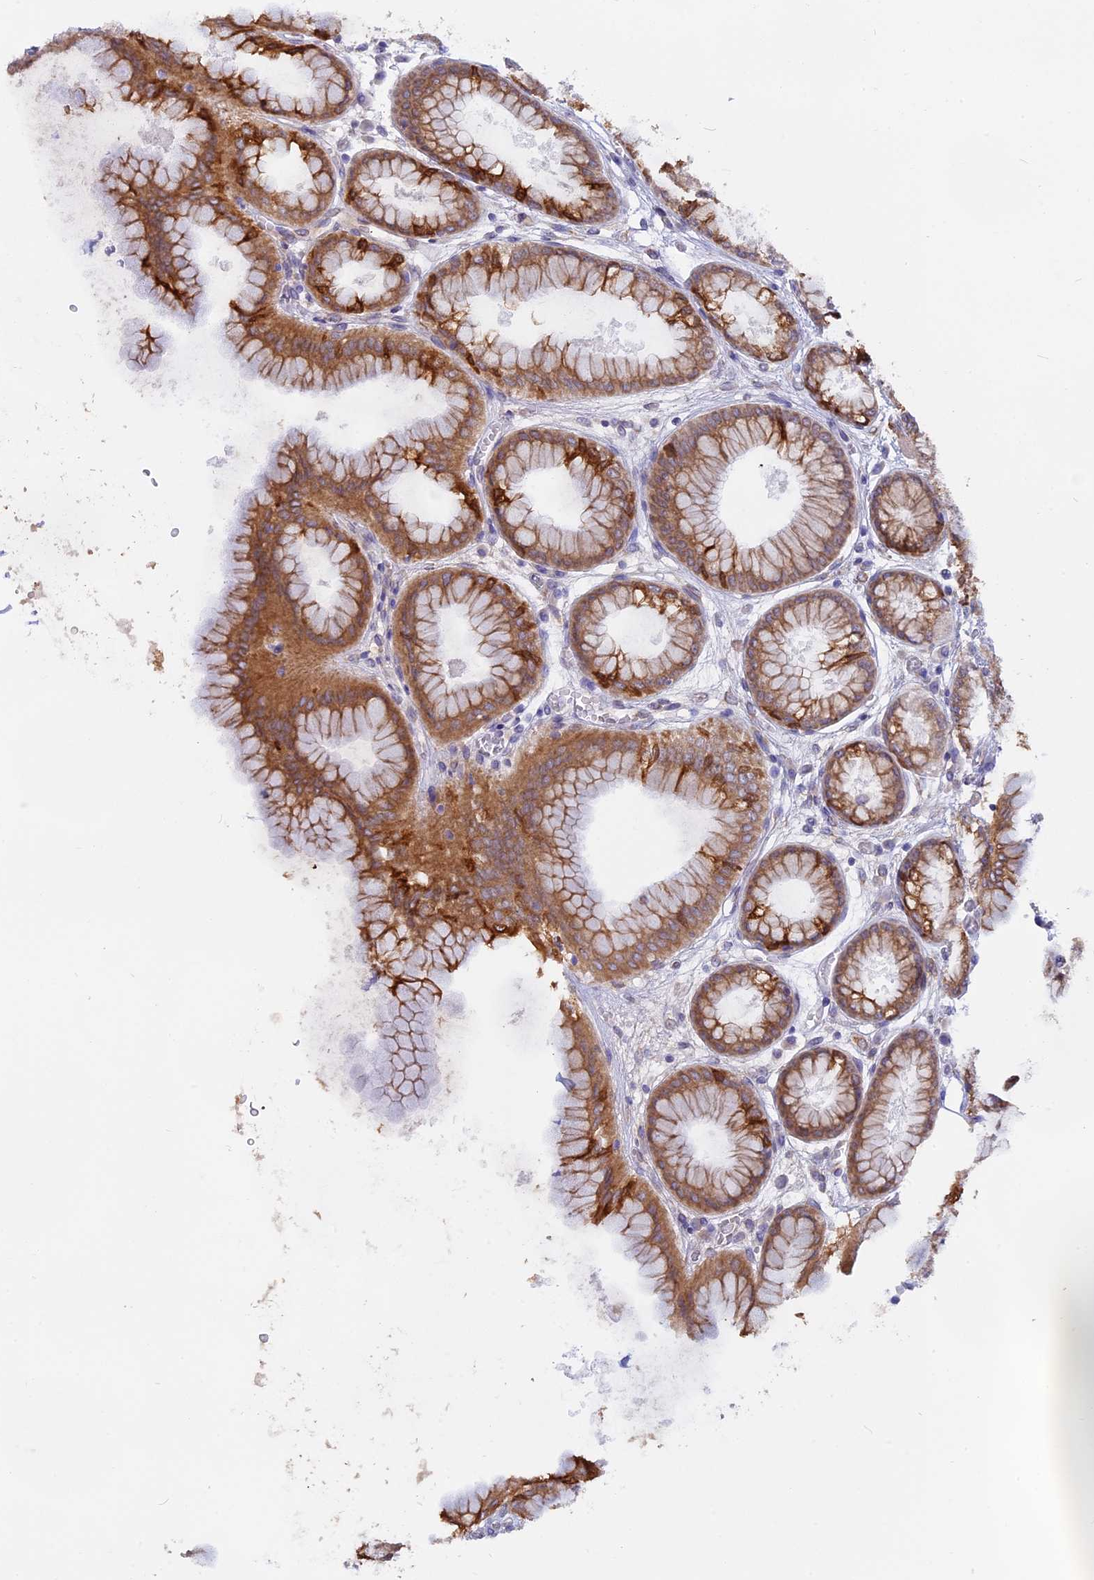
{"staining": {"intensity": "moderate", "quantity": ">75%", "location": "cytoplasmic/membranous"}, "tissue": "stomach", "cell_type": "Glandular cells", "image_type": "normal", "snomed": [{"axis": "morphology", "description": "Normal tissue, NOS"}, {"axis": "topography", "description": "Stomach, upper"}], "caption": "A medium amount of moderate cytoplasmic/membranous staining is seen in approximately >75% of glandular cells in unremarkable stomach. (DAB (3,3'-diaminobenzidine) IHC, brown staining for protein, blue staining for nuclei).", "gene": "TLCD1", "patient": {"sex": "female", "age": 56}}